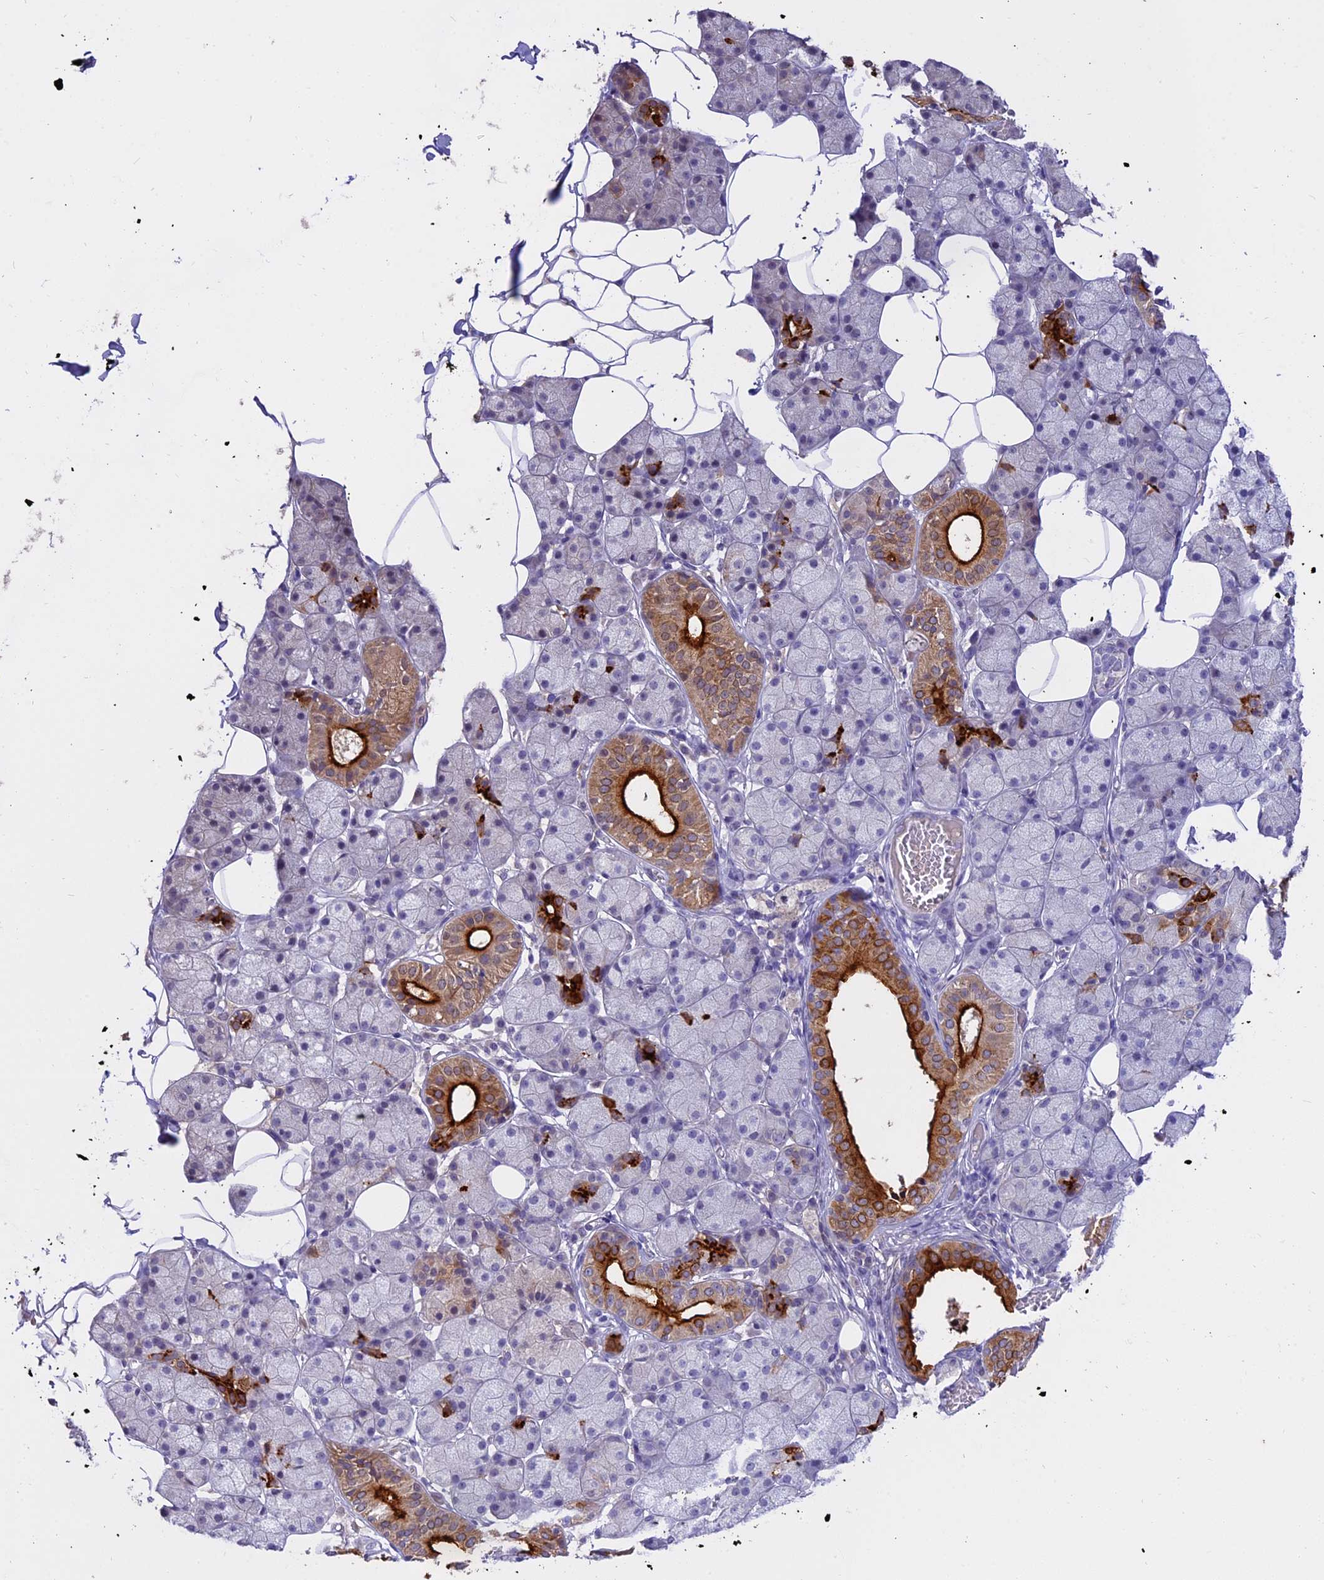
{"staining": {"intensity": "strong", "quantity": "<25%", "location": "cytoplasmic/membranous"}, "tissue": "salivary gland", "cell_type": "Glandular cells", "image_type": "normal", "snomed": [{"axis": "morphology", "description": "Normal tissue, NOS"}, {"axis": "topography", "description": "Salivary gland"}], "caption": "Strong cytoplasmic/membranous expression is appreciated in approximately <25% of glandular cells in unremarkable salivary gland. (Stains: DAB (3,3'-diaminobenzidine) in brown, nuclei in blue, Microscopy: brightfield microscopy at high magnification).", "gene": "WFDC2", "patient": {"sex": "female", "age": 33}}